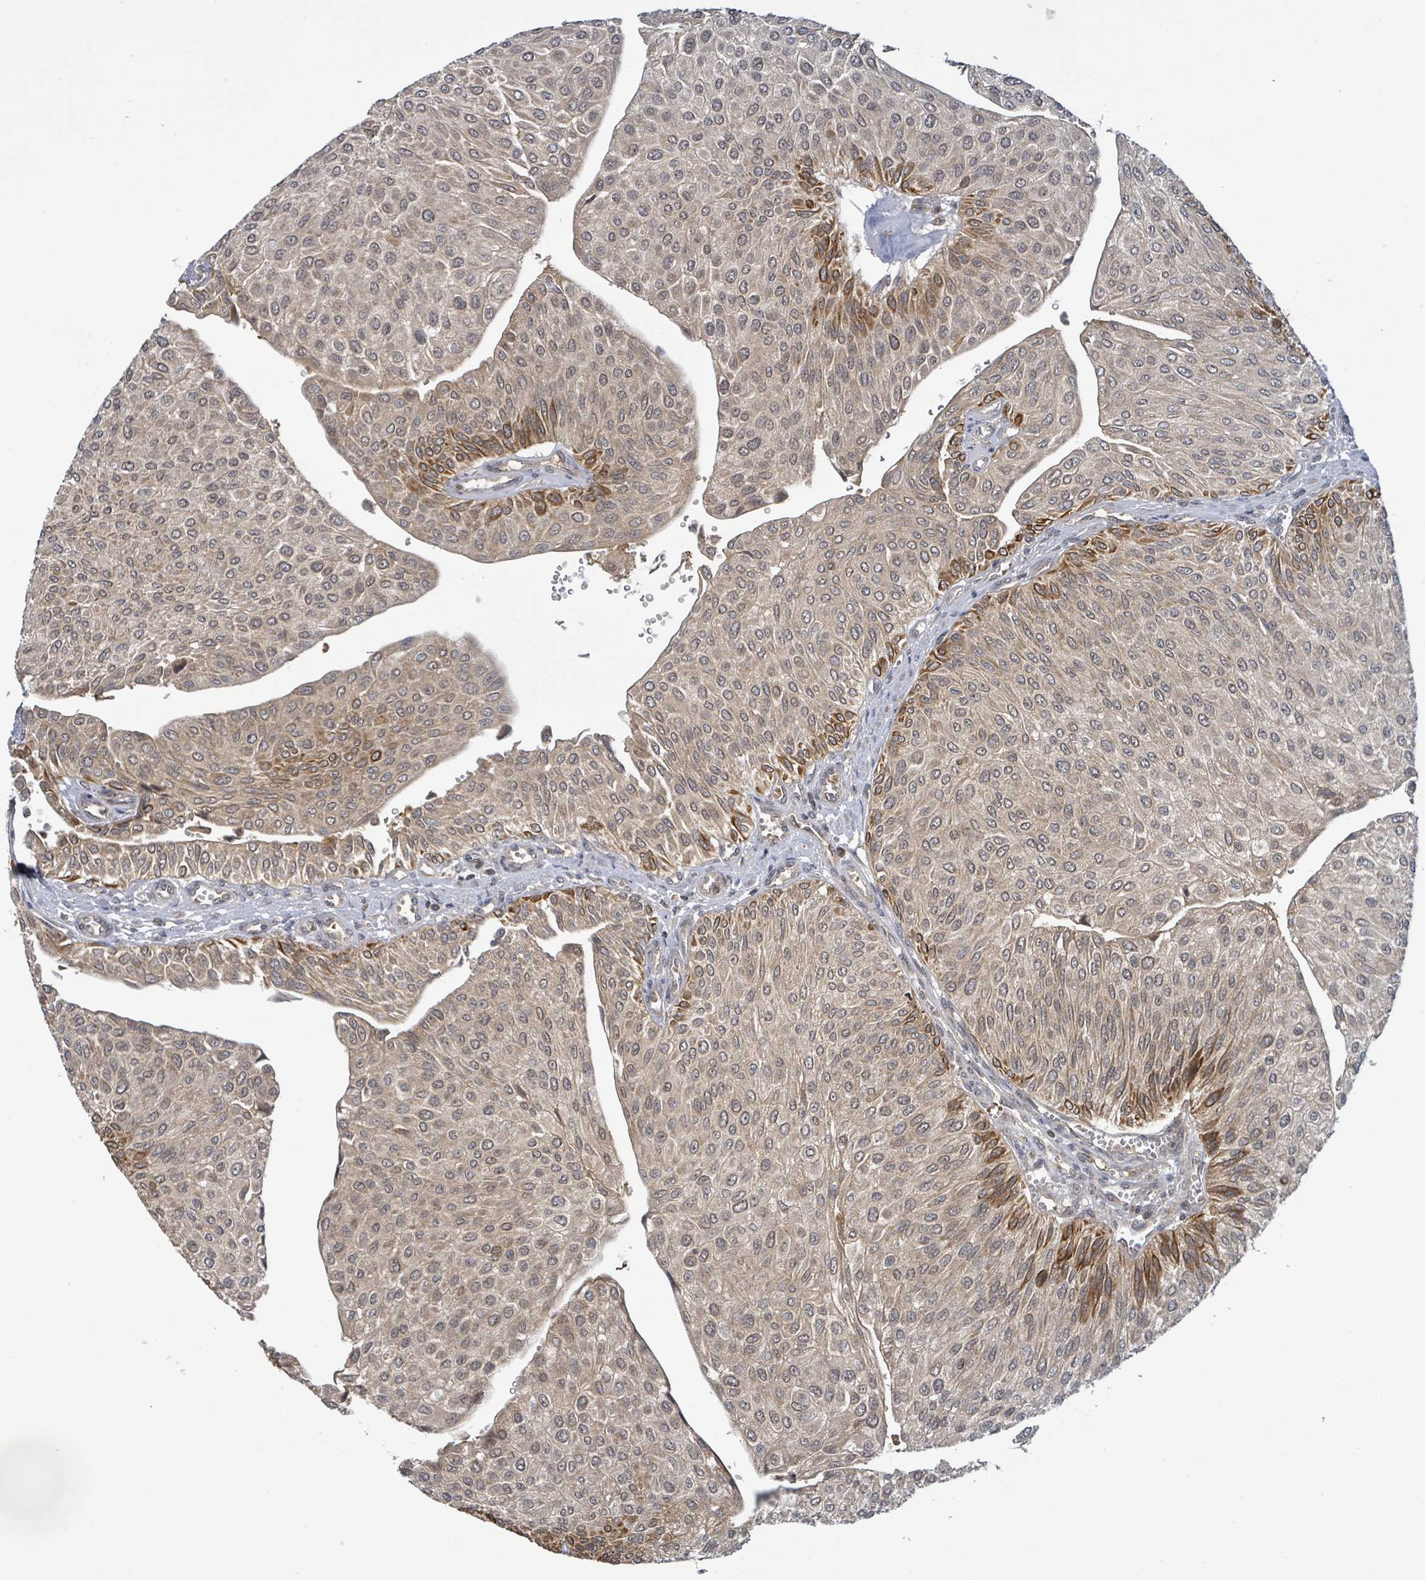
{"staining": {"intensity": "strong", "quantity": "<25%", "location": "cytoplasmic/membranous"}, "tissue": "urothelial cancer", "cell_type": "Tumor cells", "image_type": "cancer", "snomed": [{"axis": "morphology", "description": "Urothelial carcinoma, NOS"}, {"axis": "topography", "description": "Urinary bladder"}], "caption": "Protein staining reveals strong cytoplasmic/membranous staining in about <25% of tumor cells in transitional cell carcinoma.", "gene": "ITGA11", "patient": {"sex": "male", "age": 67}}